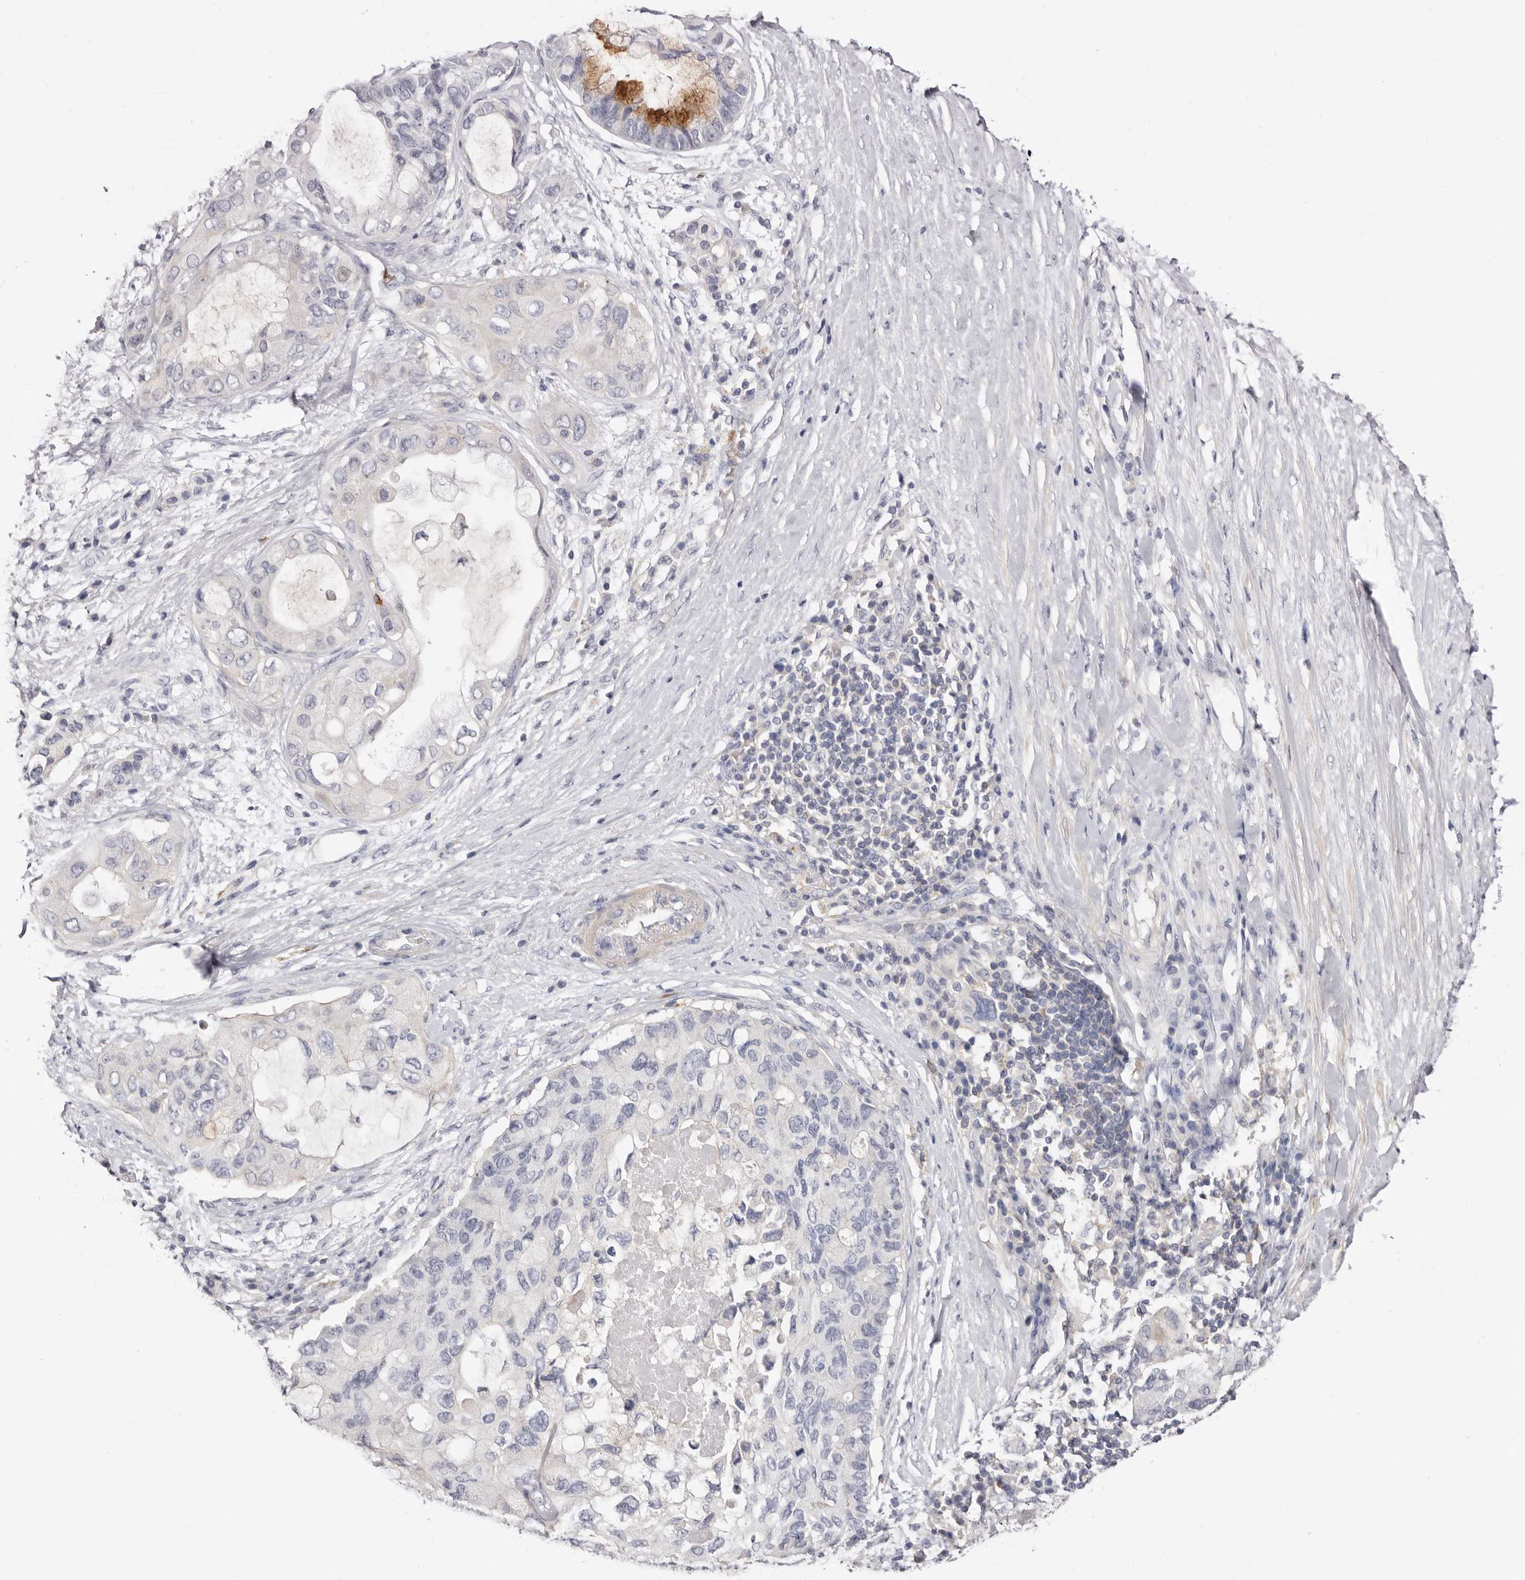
{"staining": {"intensity": "negative", "quantity": "none", "location": "none"}, "tissue": "pancreatic cancer", "cell_type": "Tumor cells", "image_type": "cancer", "snomed": [{"axis": "morphology", "description": "Adenocarcinoma, NOS"}, {"axis": "topography", "description": "Pancreas"}], "caption": "This is a photomicrograph of immunohistochemistry (IHC) staining of pancreatic cancer (adenocarcinoma), which shows no positivity in tumor cells.", "gene": "S1PR5", "patient": {"sex": "female", "age": 56}}